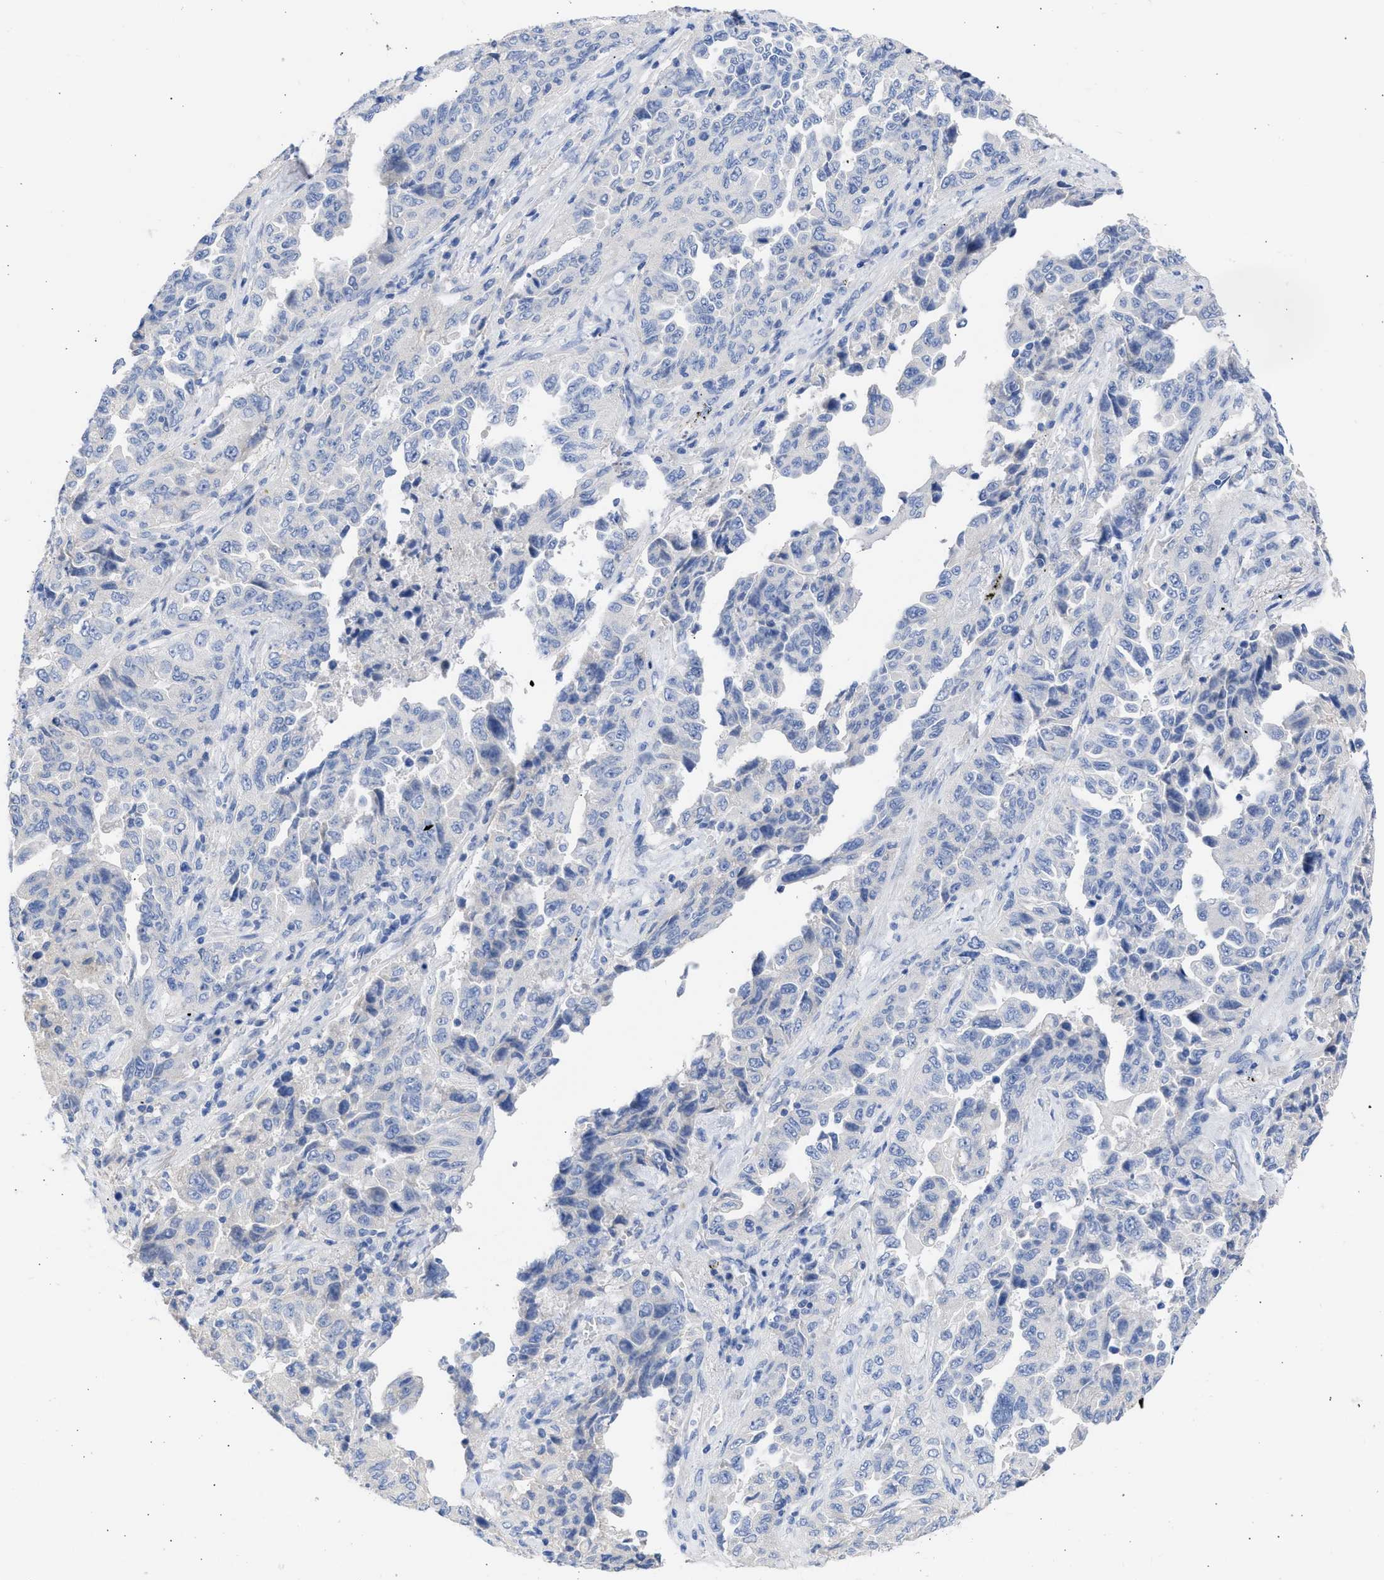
{"staining": {"intensity": "negative", "quantity": "none", "location": "none"}, "tissue": "lung cancer", "cell_type": "Tumor cells", "image_type": "cancer", "snomed": [{"axis": "morphology", "description": "Adenocarcinoma, NOS"}, {"axis": "topography", "description": "Lung"}], "caption": "The photomicrograph exhibits no significant positivity in tumor cells of lung cancer (adenocarcinoma).", "gene": "RSPH1", "patient": {"sex": "female", "age": 51}}